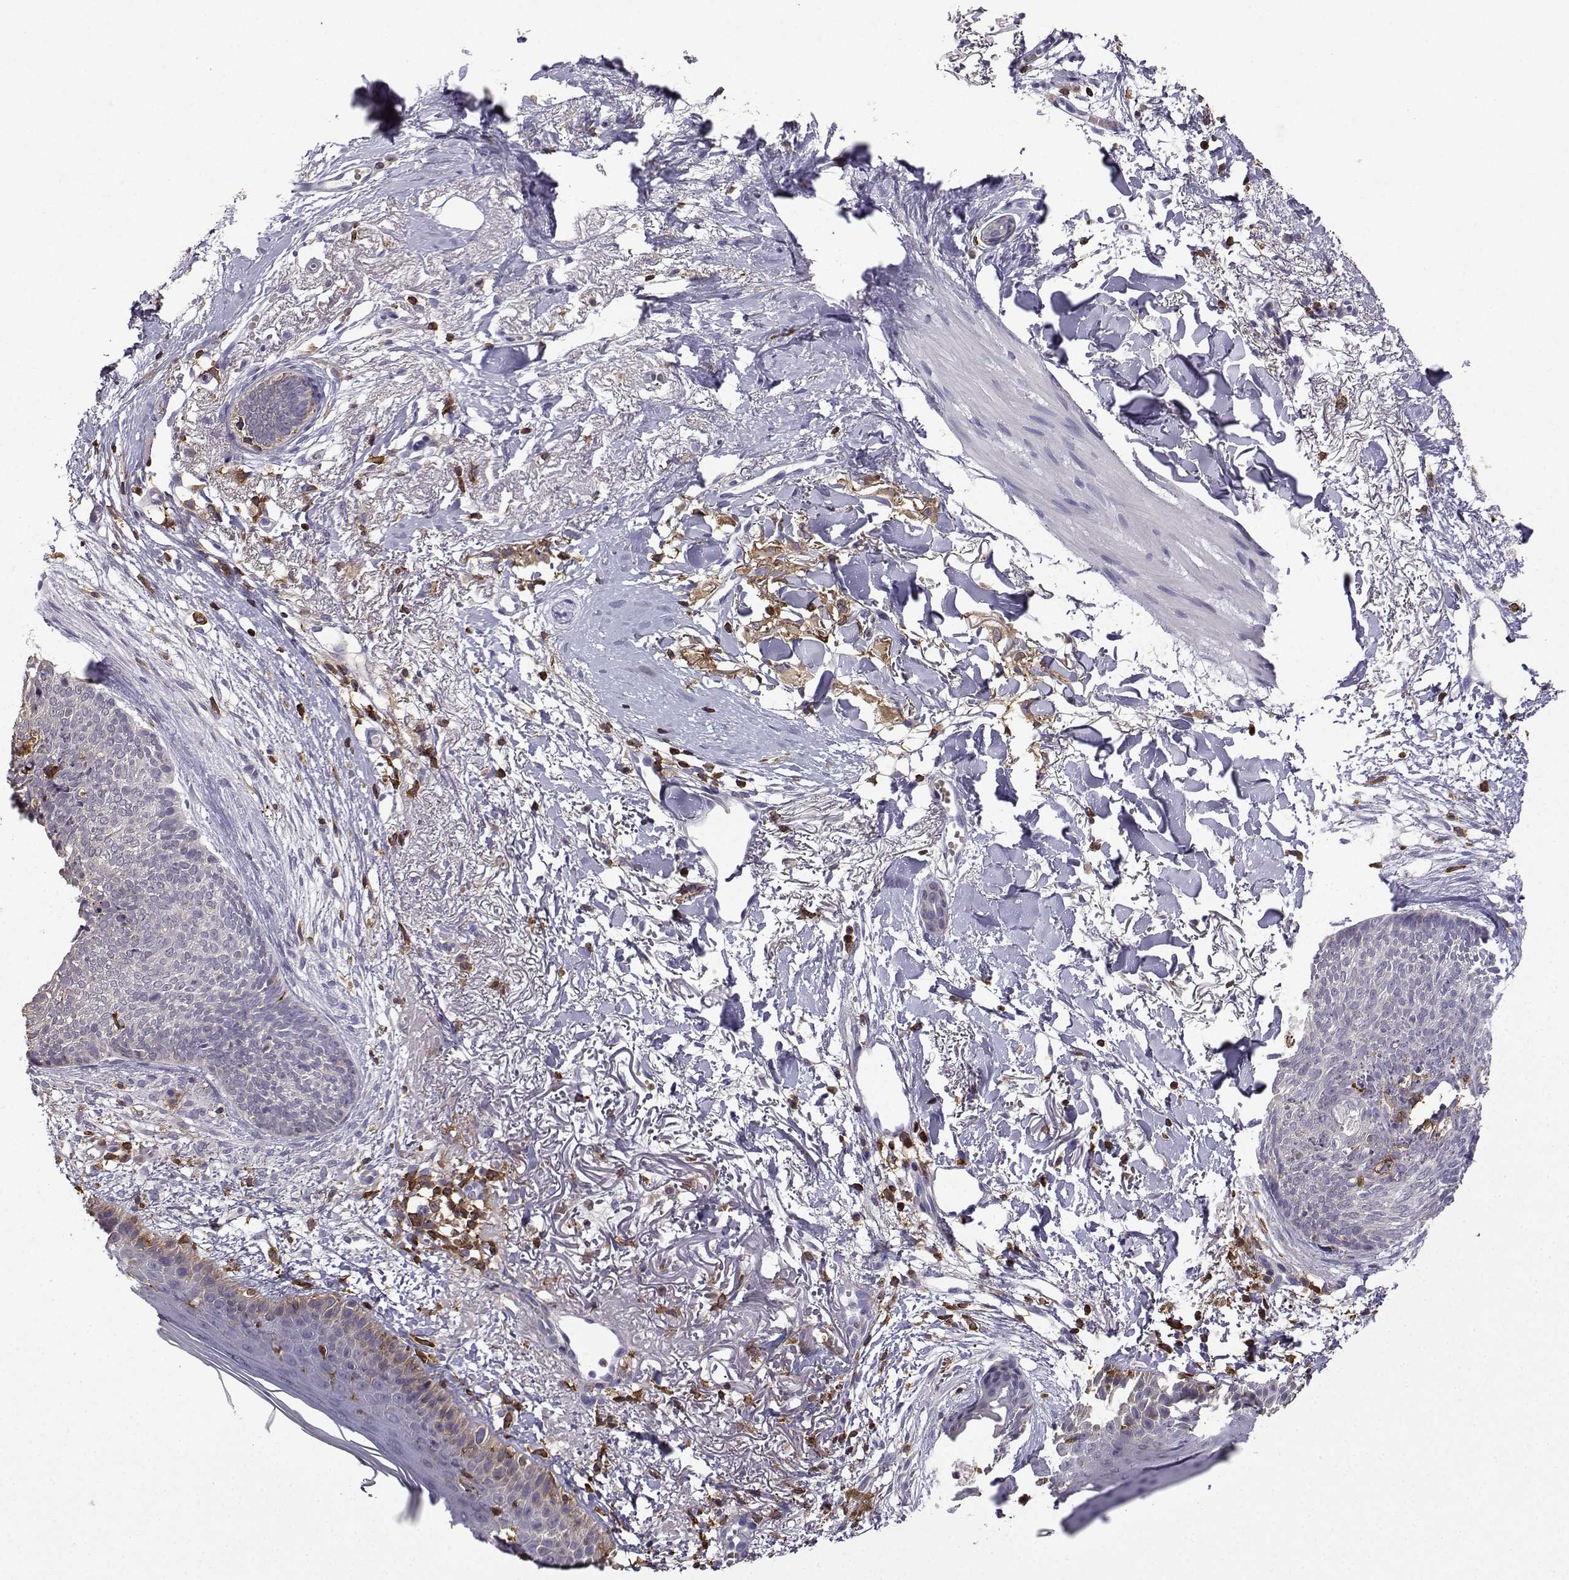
{"staining": {"intensity": "negative", "quantity": "none", "location": "none"}, "tissue": "skin cancer", "cell_type": "Tumor cells", "image_type": "cancer", "snomed": [{"axis": "morphology", "description": "Normal tissue, NOS"}, {"axis": "morphology", "description": "Basal cell carcinoma"}, {"axis": "topography", "description": "Skin"}], "caption": "An IHC histopathology image of basal cell carcinoma (skin) is shown. There is no staining in tumor cells of basal cell carcinoma (skin). Brightfield microscopy of immunohistochemistry (IHC) stained with DAB (brown) and hematoxylin (blue), captured at high magnification.", "gene": "DOCK10", "patient": {"sex": "male", "age": 84}}